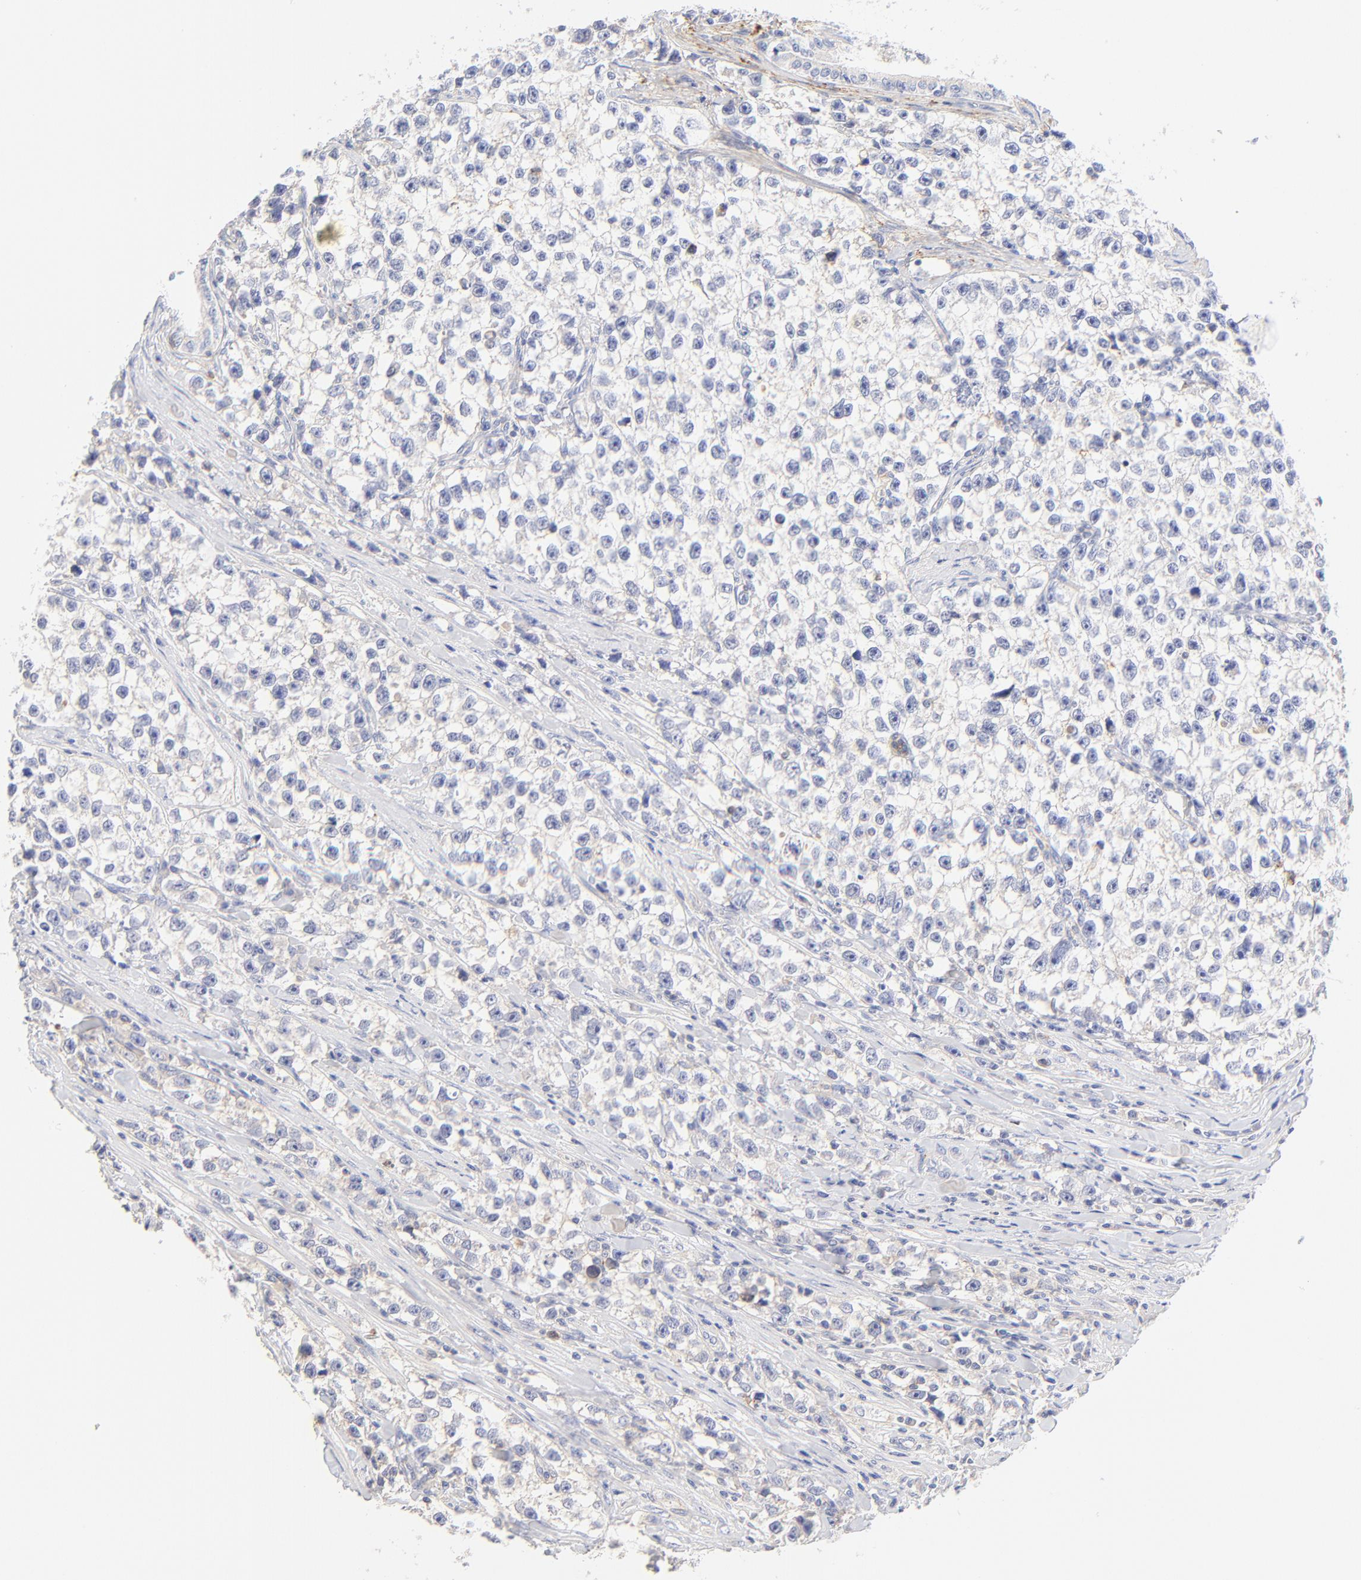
{"staining": {"intensity": "negative", "quantity": "none", "location": "none"}, "tissue": "testis cancer", "cell_type": "Tumor cells", "image_type": "cancer", "snomed": [{"axis": "morphology", "description": "Seminoma, NOS"}, {"axis": "morphology", "description": "Carcinoma, Embryonal, NOS"}, {"axis": "topography", "description": "Testis"}], "caption": "Seminoma (testis) was stained to show a protein in brown. There is no significant staining in tumor cells. (DAB immunohistochemistry visualized using brightfield microscopy, high magnification).", "gene": "MDGA2", "patient": {"sex": "male", "age": 30}}